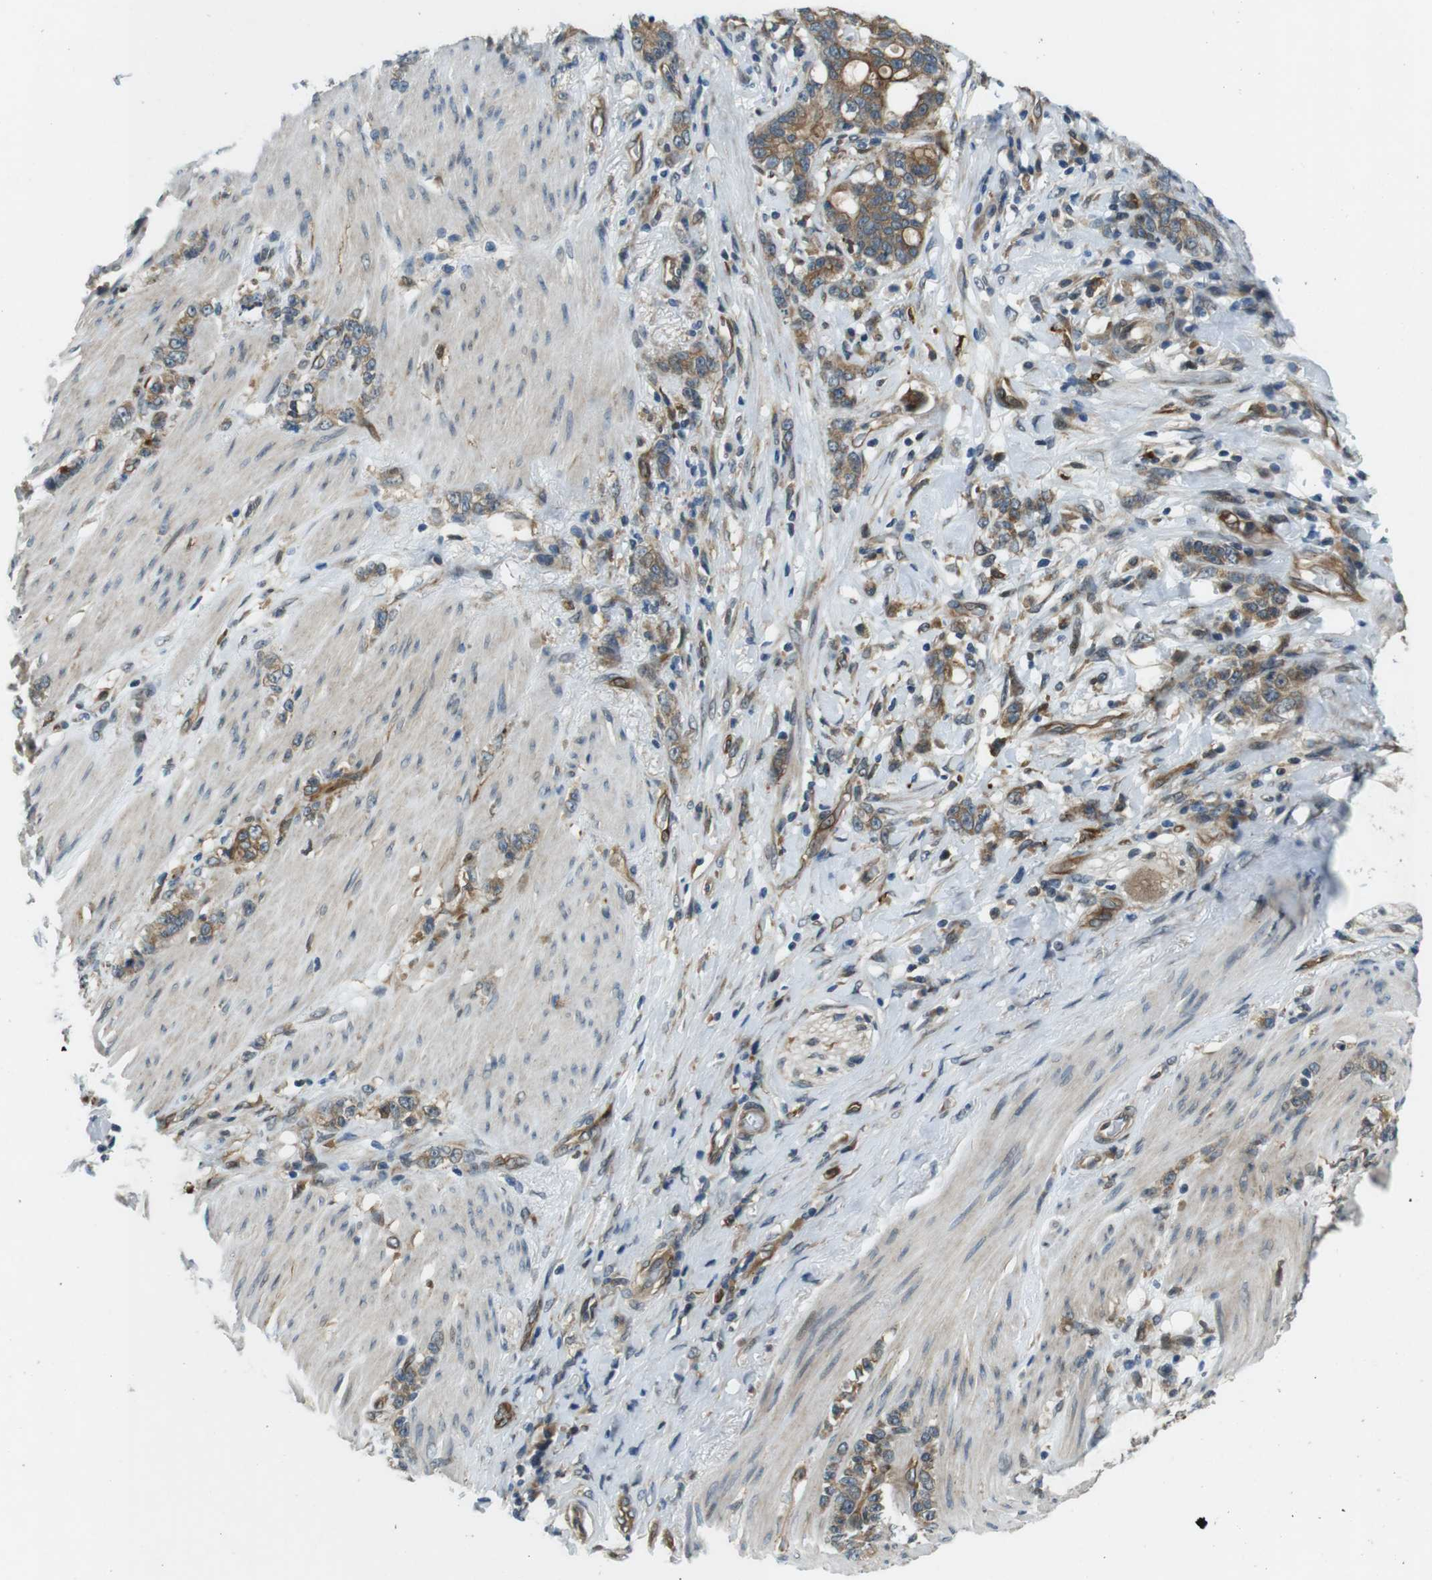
{"staining": {"intensity": "moderate", "quantity": ">75%", "location": "cytoplasmic/membranous"}, "tissue": "stomach cancer", "cell_type": "Tumor cells", "image_type": "cancer", "snomed": [{"axis": "morphology", "description": "Adenocarcinoma, NOS"}, {"axis": "topography", "description": "Stomach, lower"}], "caption": "Human stomach cancer (adenocarcinoma) stained for a protein (brown) displays moderate cytoplasmic/membranous positive staining in approximately >75% of tumor cells.", "gene": "PALD1", "patient": {"sex": "male", "age": 88}}